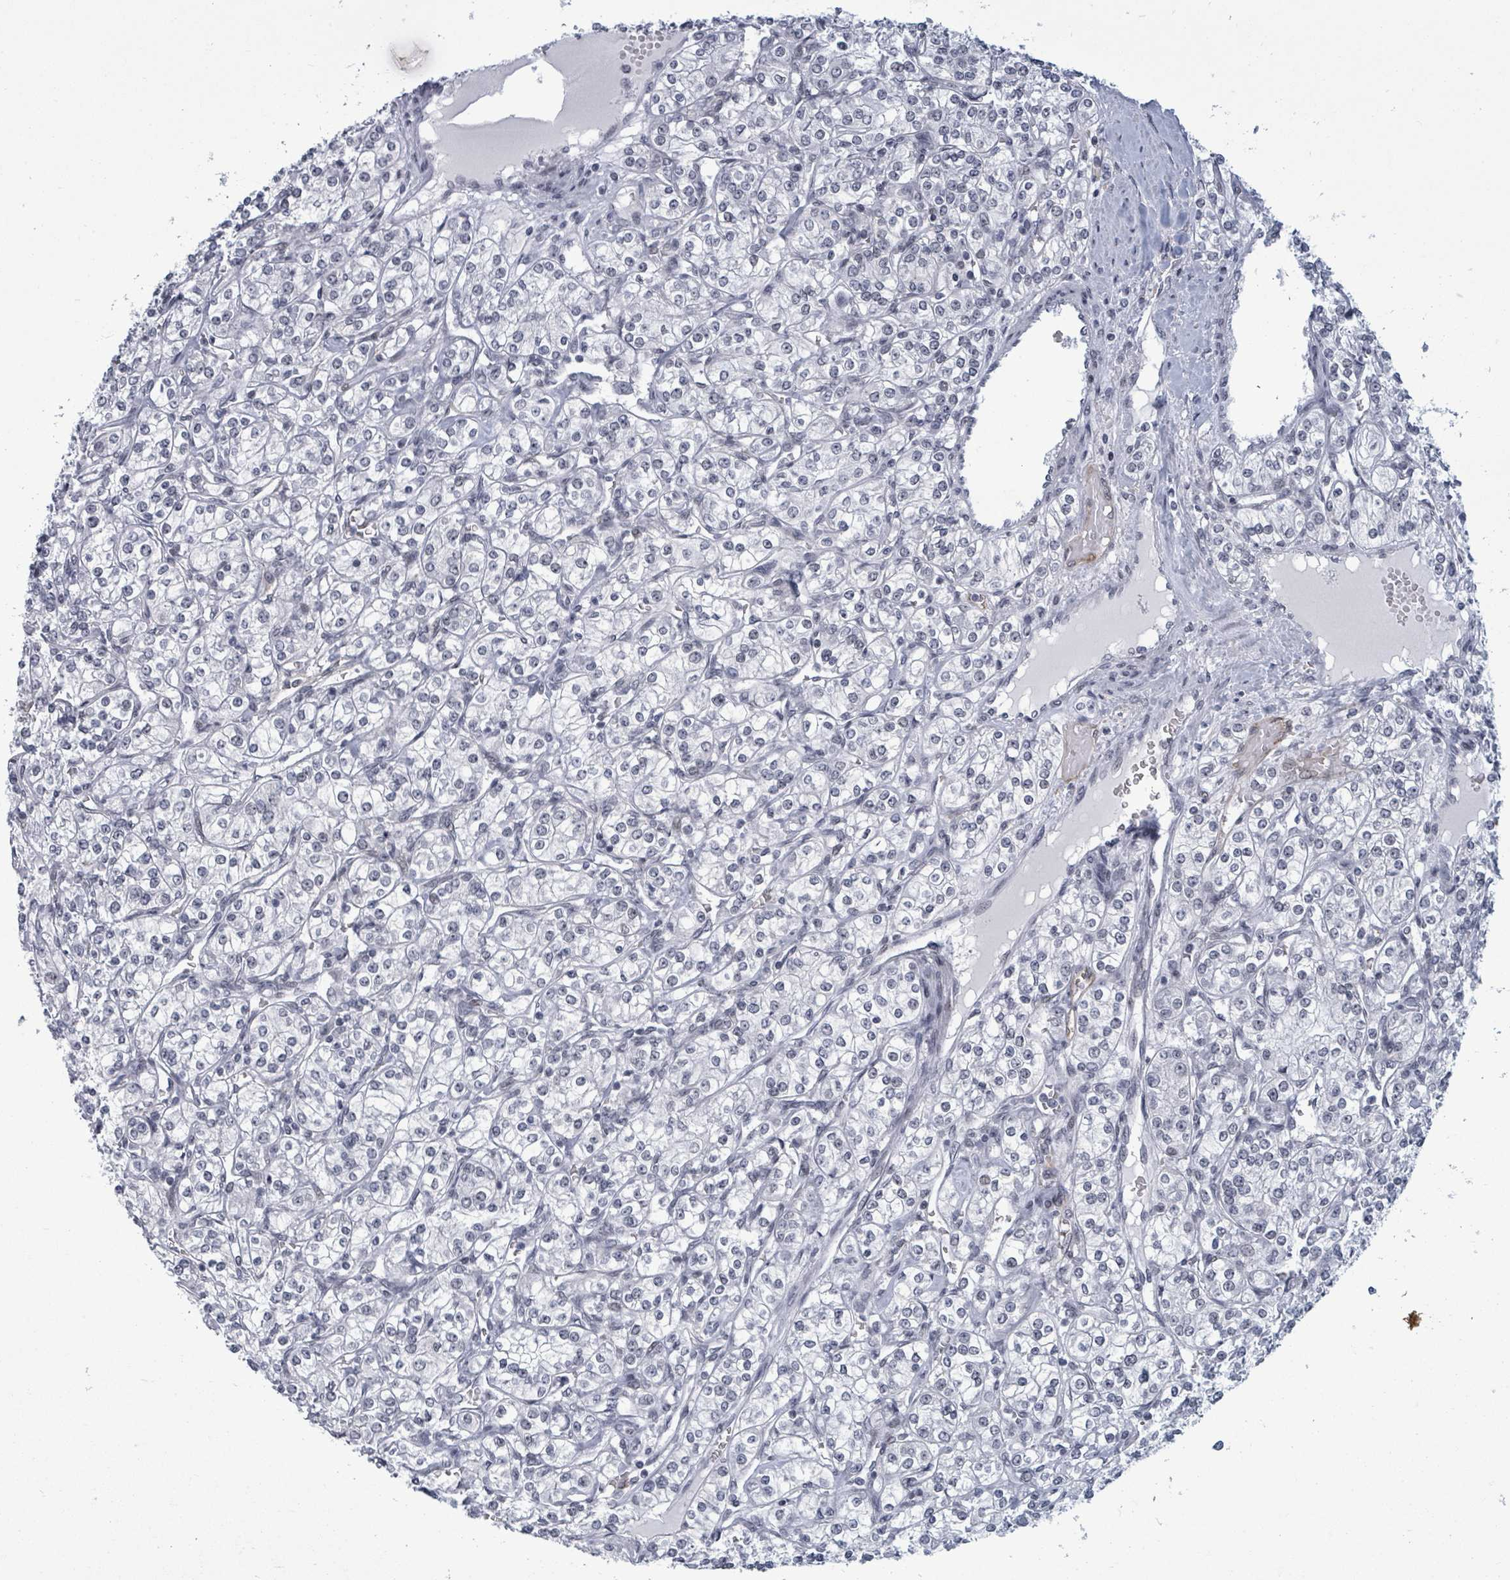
{"staining": {"intensity": "negative", "quantity": "none", "location": "none"}, "tissue": "renal cancer", "cell_type": "Tumor cells", "image_type": "cancer", "snomed": [{"axis": "morphology", "description": "Adenocarcinoma, NOS"}, {"axis": "topography", "description": "Kidney"}], "caption": "Immunohistochemistry (IHC) of renal cancer (adenocarcinoma) shows no expression in tumor cells. Nuclei are stained in blue.", "gene": "ERCC5", "patient": {"sex": "male", "age": 77}}